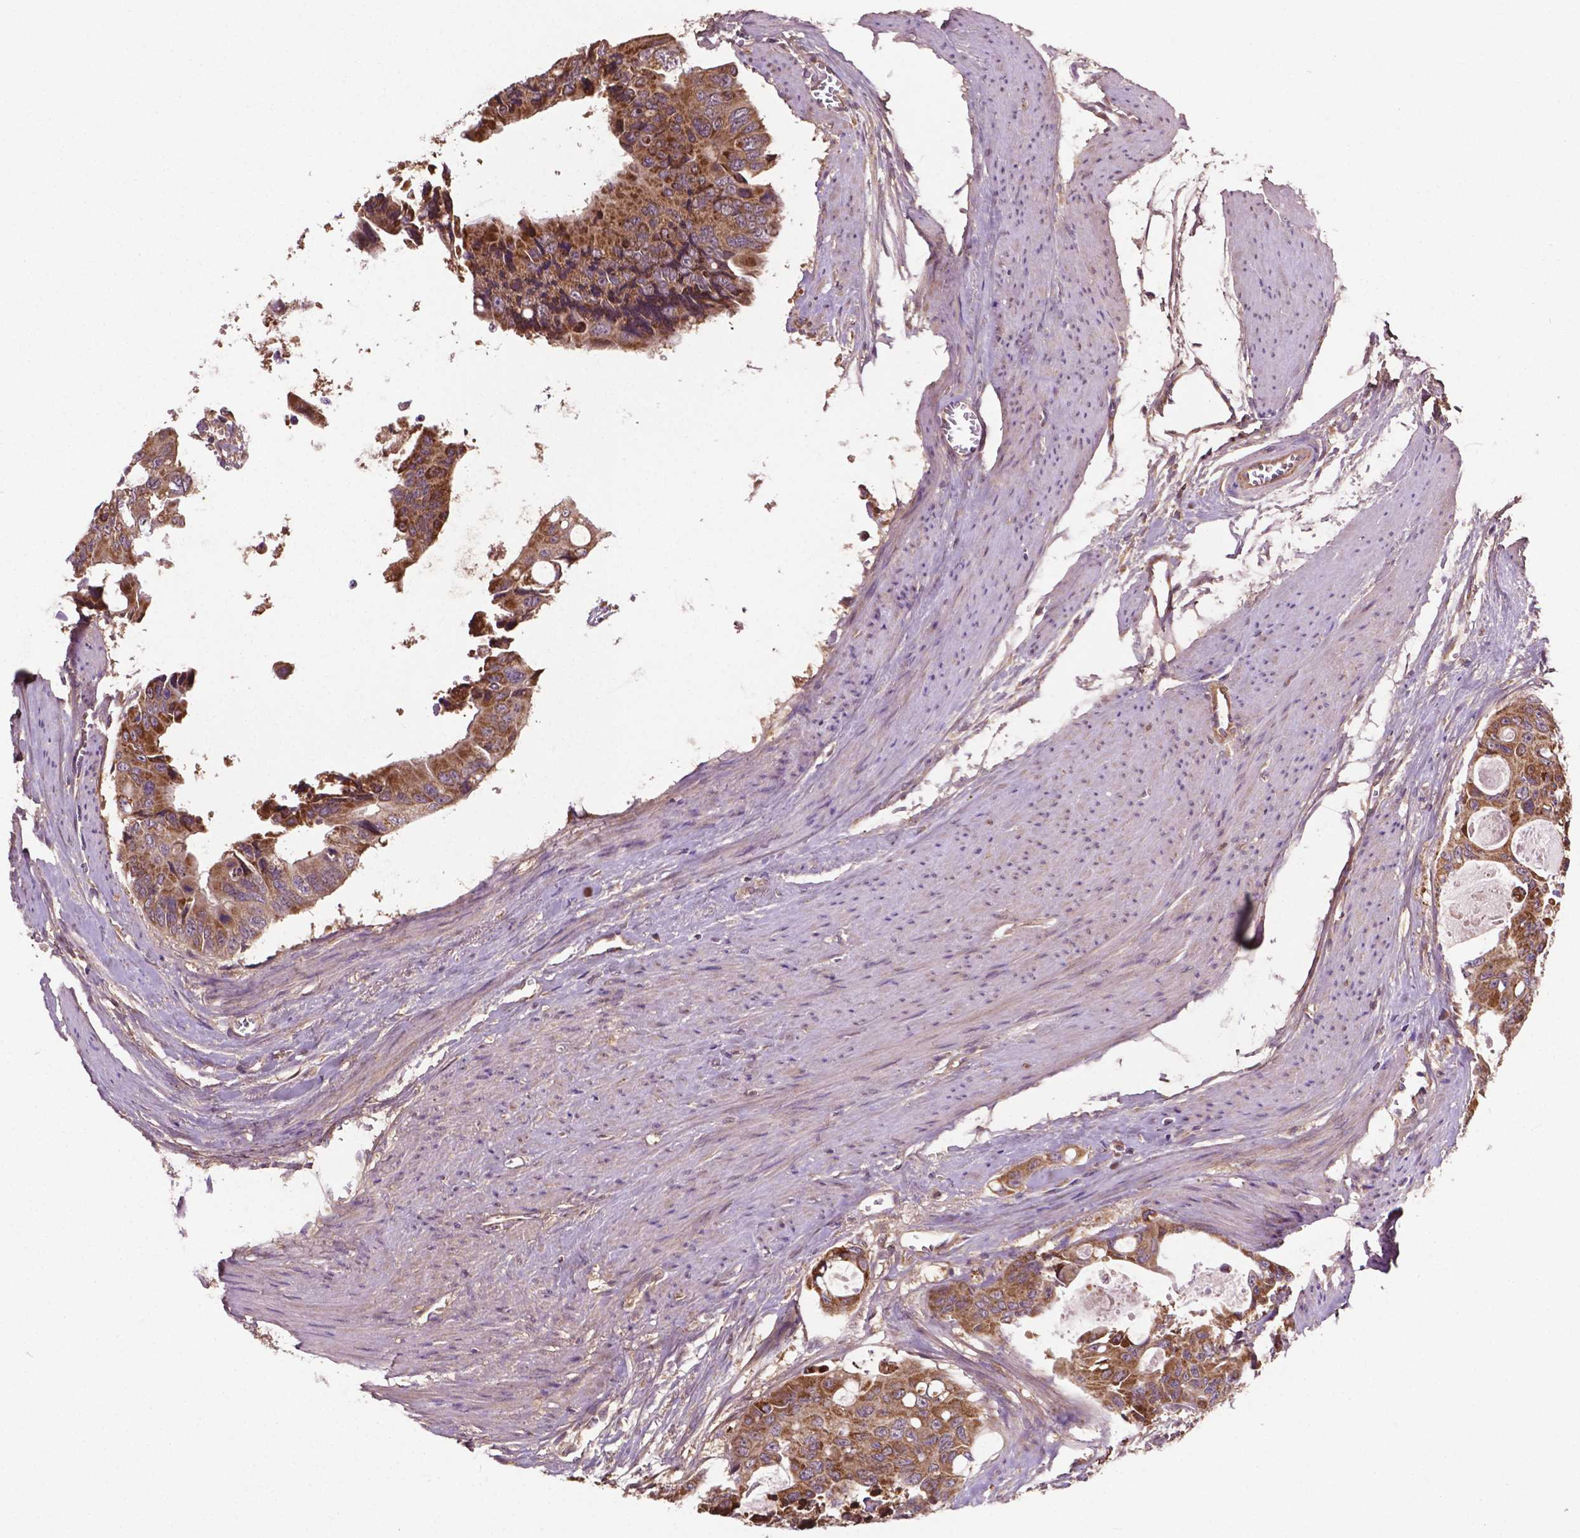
{"staining": {"intensity": "moderate", "quantity": ">75%", "location": "cytoplasmic/membranous"}, "tissue": "colorectal cancer", "cell_type": "Tumor cells", "image_type": "cancer", "snomed": [{"axis": "morphology", "description": "Adenocarcinoma, NOS"}, {"axis": "topography", "description": "Rectum"}], "caption": "This is a photomicrograph of immunohistochemistry (IHC) staining of colorectal adenocarcinoma, which shows moderate expression in the cytoplasmic/membranous of tumor cells.", "gene": "GJA9", "patient": {"sex": "male", "age": 76}}